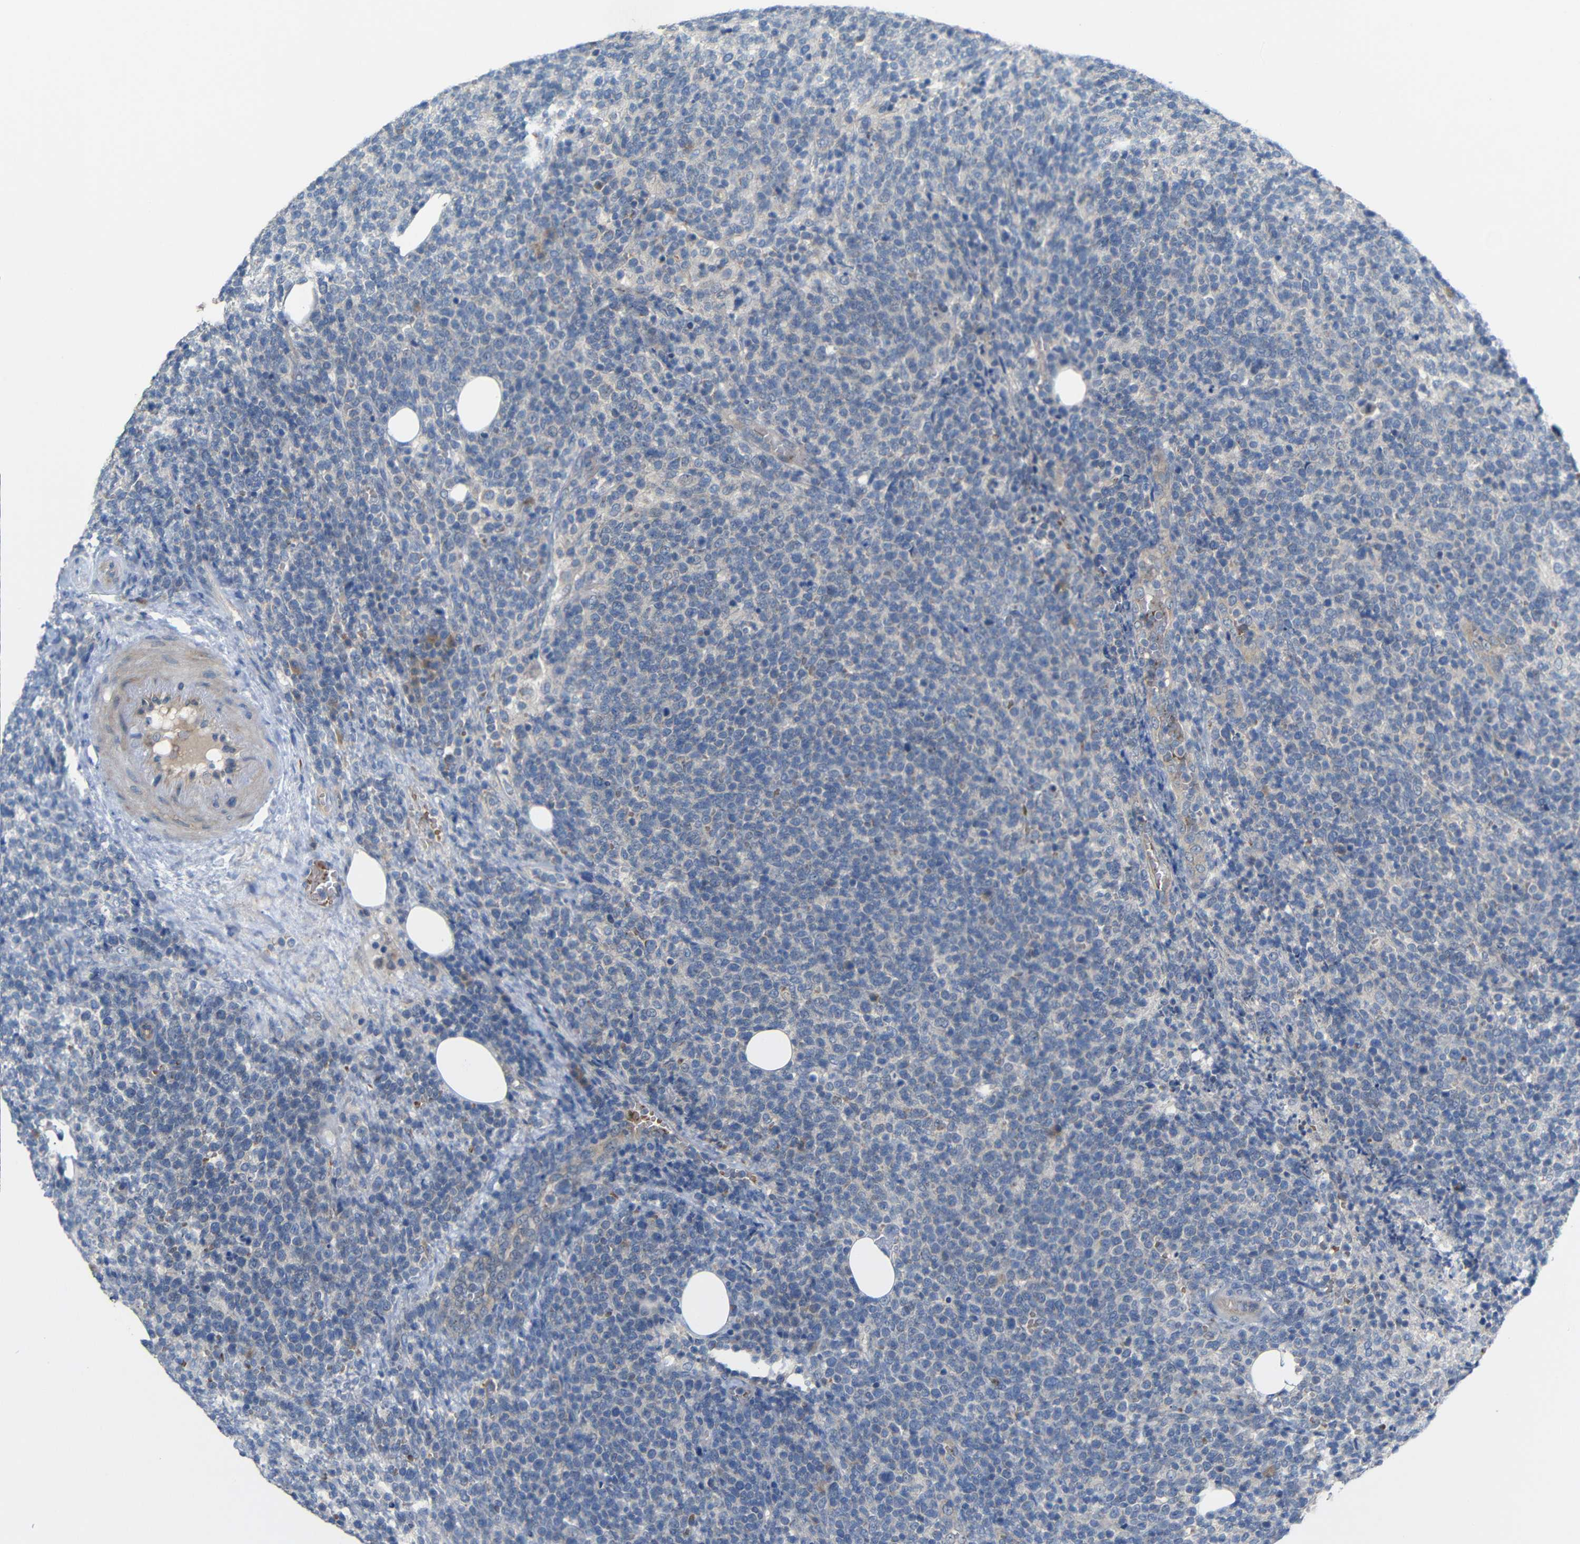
{"staining": {"intensity": "negative", "quantity": "none", "location": "none"}, "tissue": "lymphoma", "cell_type": "Tumor cells", "image_type": "cancer", "snomed": [{"axis": "morphology", "description": "Malignant lymphoma, non-Hodgkin's type, High grade"}, {"axis": "topography", "description": "Lymph node"}], "caption": "Tumor cells are negative for brown protein staining in lymphoma.", "gene": "TBC1D32", "patient": {"sex": "male", "age": 61}}